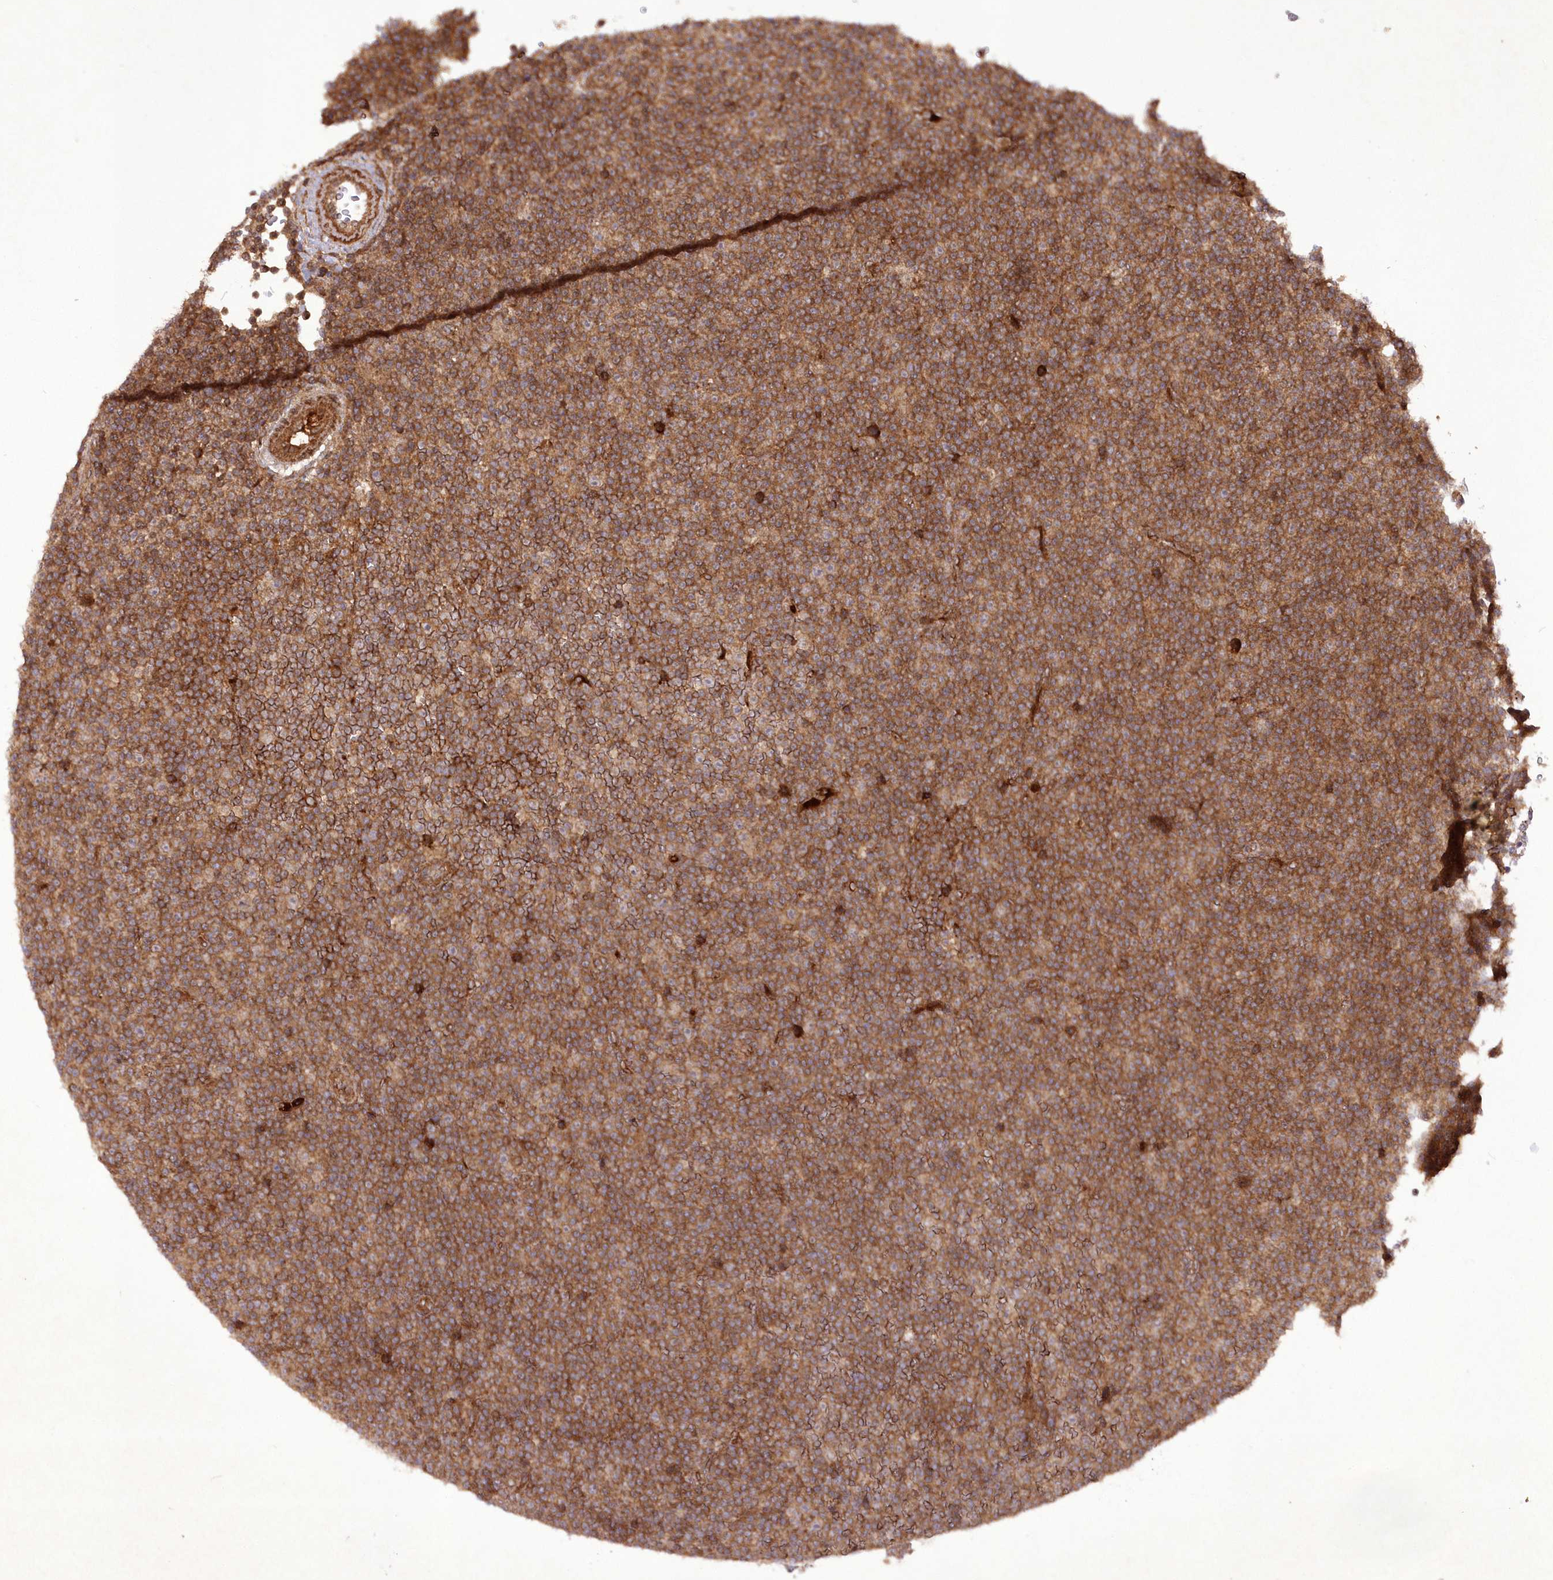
{"staining": {"intensity": "moderate", "quantity": ">75%", "location": "cytoplasmic/membranous"}, "tissue": "lymphoma", "cell_type": "Tumor cells", "image_type": "cancer", "snomed": [{"axis": "morphology", "description": "Malignant lymphoma, non-Hodgkin's type, Low grade"}, {"axis": "topography", "description": "Lymph node"}], "caption": "A brown stain labels moderate cytoplasmic/membranous staining of a protein in human malignant lymphoma, non-Hodgkin's type (low-grade) tumor cells.", "gene": "APOM", "patient": {"sex": "female", "age": 67}}